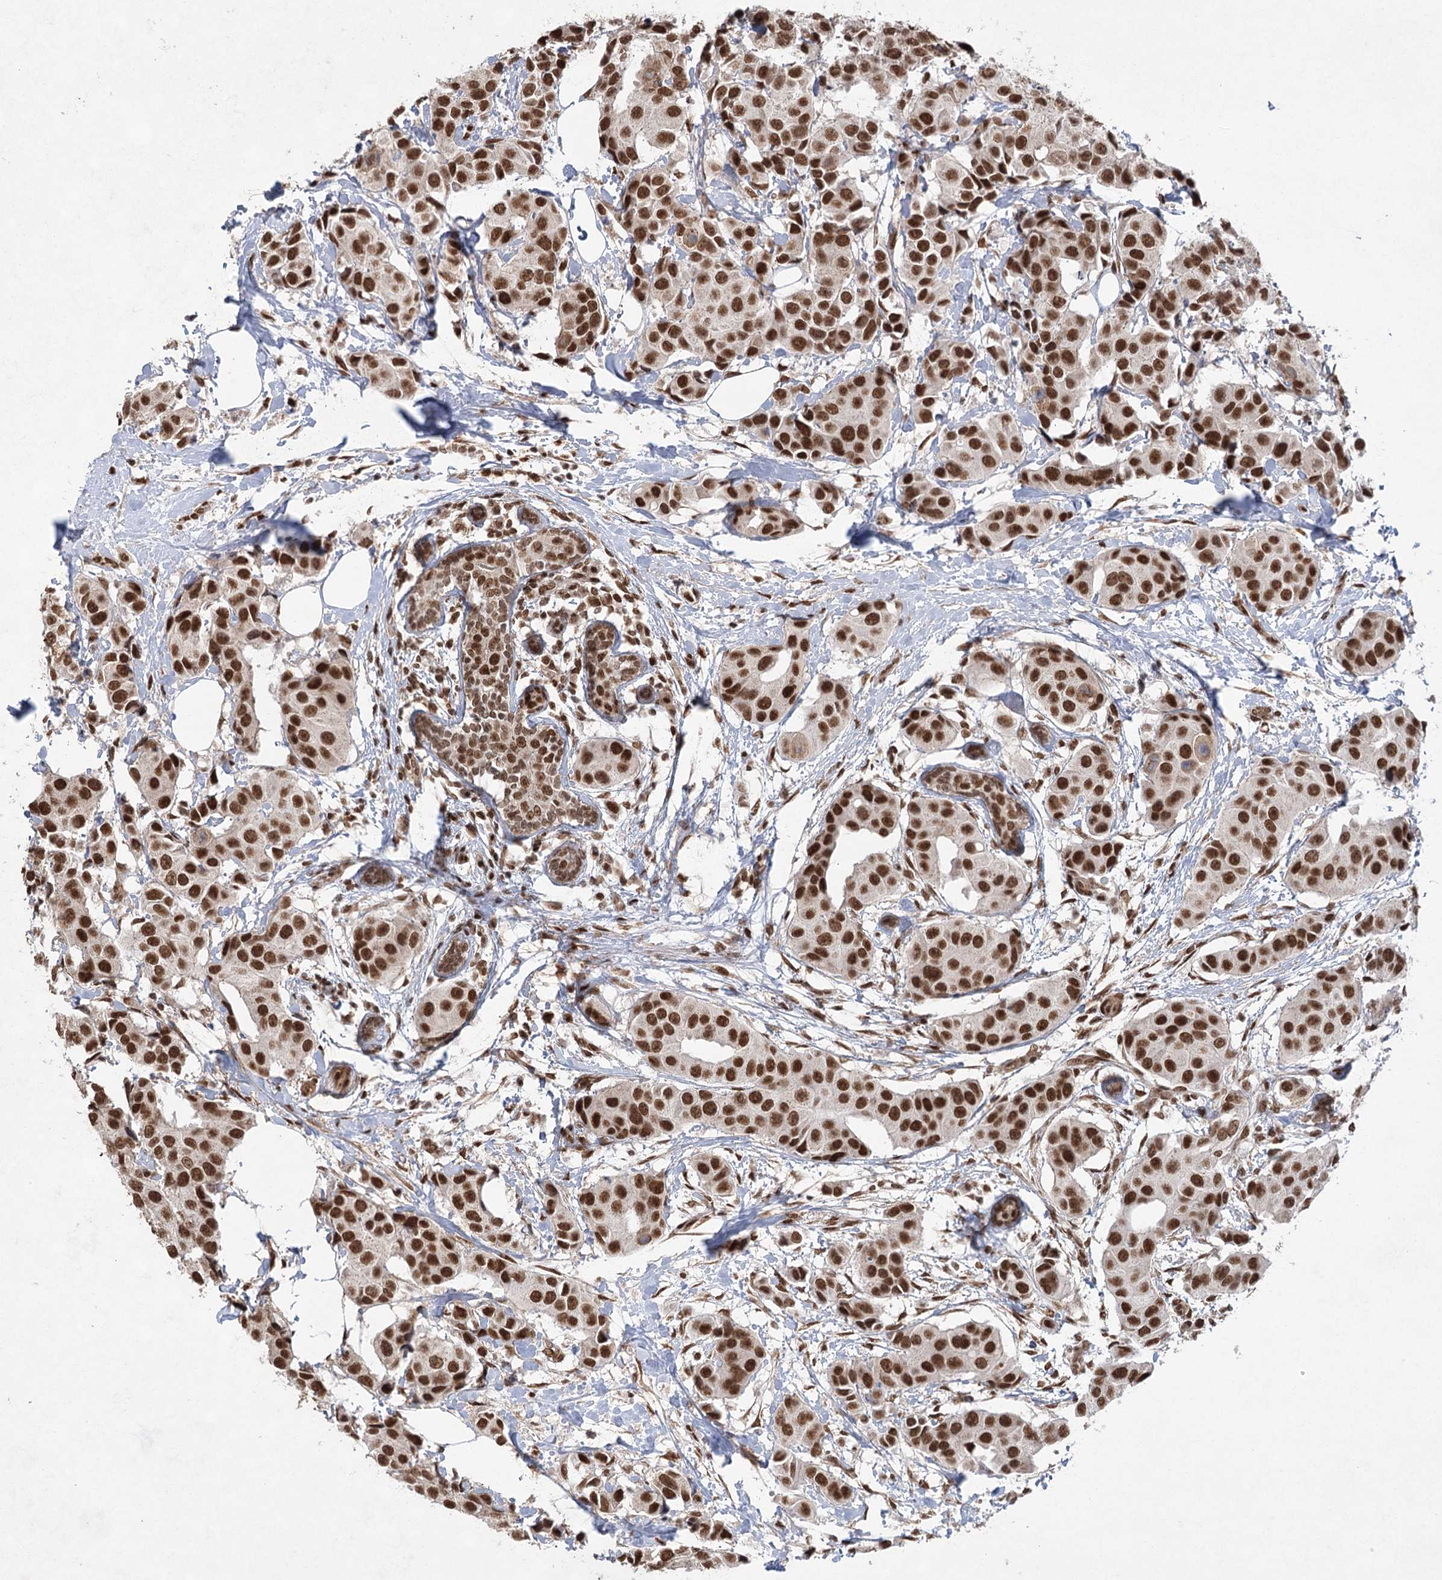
{"staining": {"intensity": "strong", "quantity": ">75%", "location": "nuclear"}, "tissue": "breast cancer", "cell_type": "Tumor cells", "image_type": "cancer", "snomed": [{"axis": "morphology", "description": "Normal tissue, NOS"}, {"axis": "morphology", "description": "Duct carcinoma"}, {"axis": "topography", "description": "Breast"}], "caption": "Human breast invasive ductal carcinoma stained for a protein (brown) exhibits strong nuclear positive staining in approximately >75% of tumor cells.", "gene": "ZCCHC8", "patient": {"sex": "female", "age": 39}}